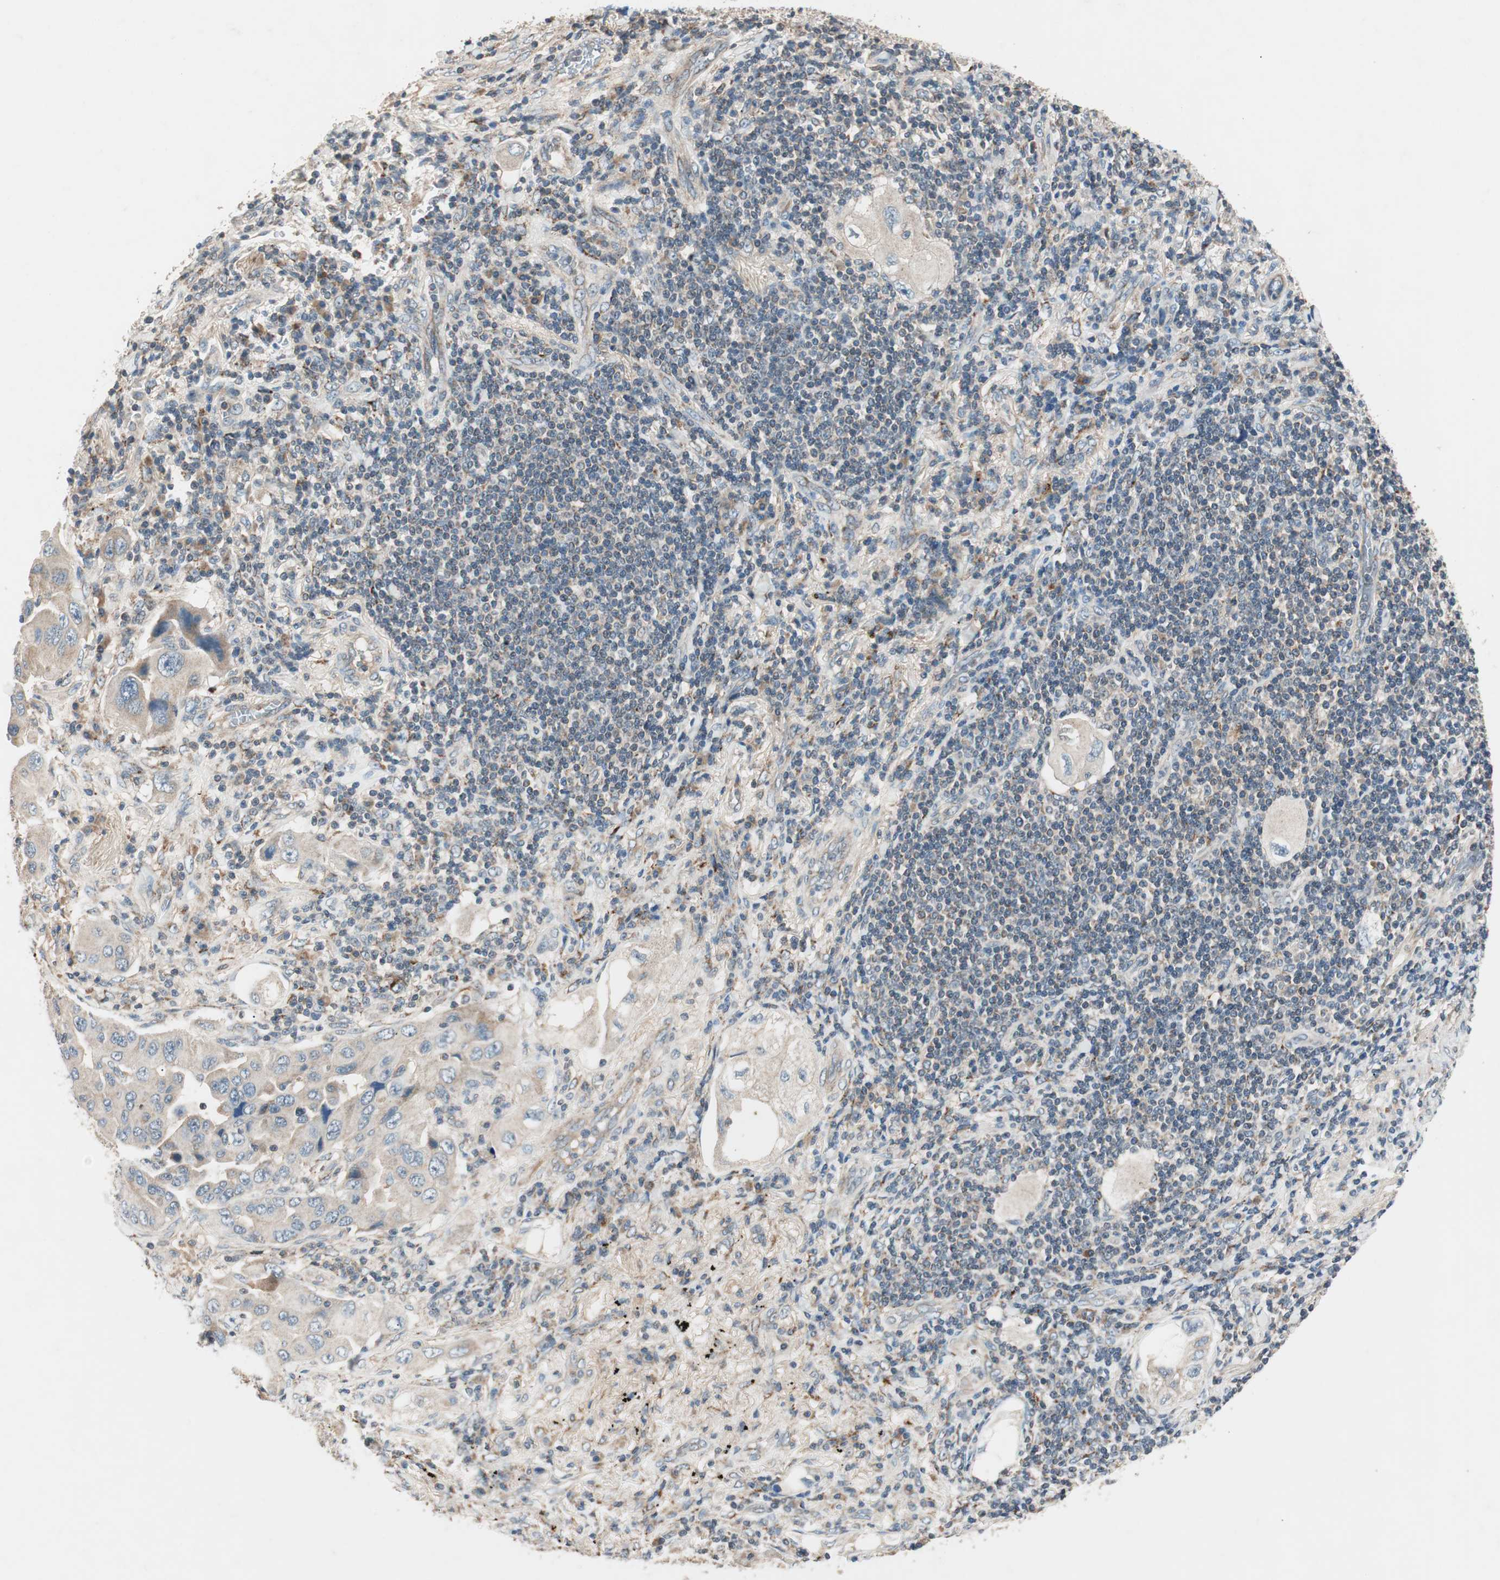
{"staining": {"intensity": "weak", "quantity": "<25%", "location": "cytoplasmic/membranous"}, "tissue": "lung cancer", "cell_type": "Tumor cells", "image_type": "cancer", "snomed": [{"axis": "morphology", "description": "Adenocarcinoma, NOS"}, {"axis": "topography", "description": "Lung"}], "caption": "The micrograph displays no significant expression in tumor cells of lung cancer (adenocarcinoma).", "gene": "HPN", "patient": {"sex": "female", "age": 65}}